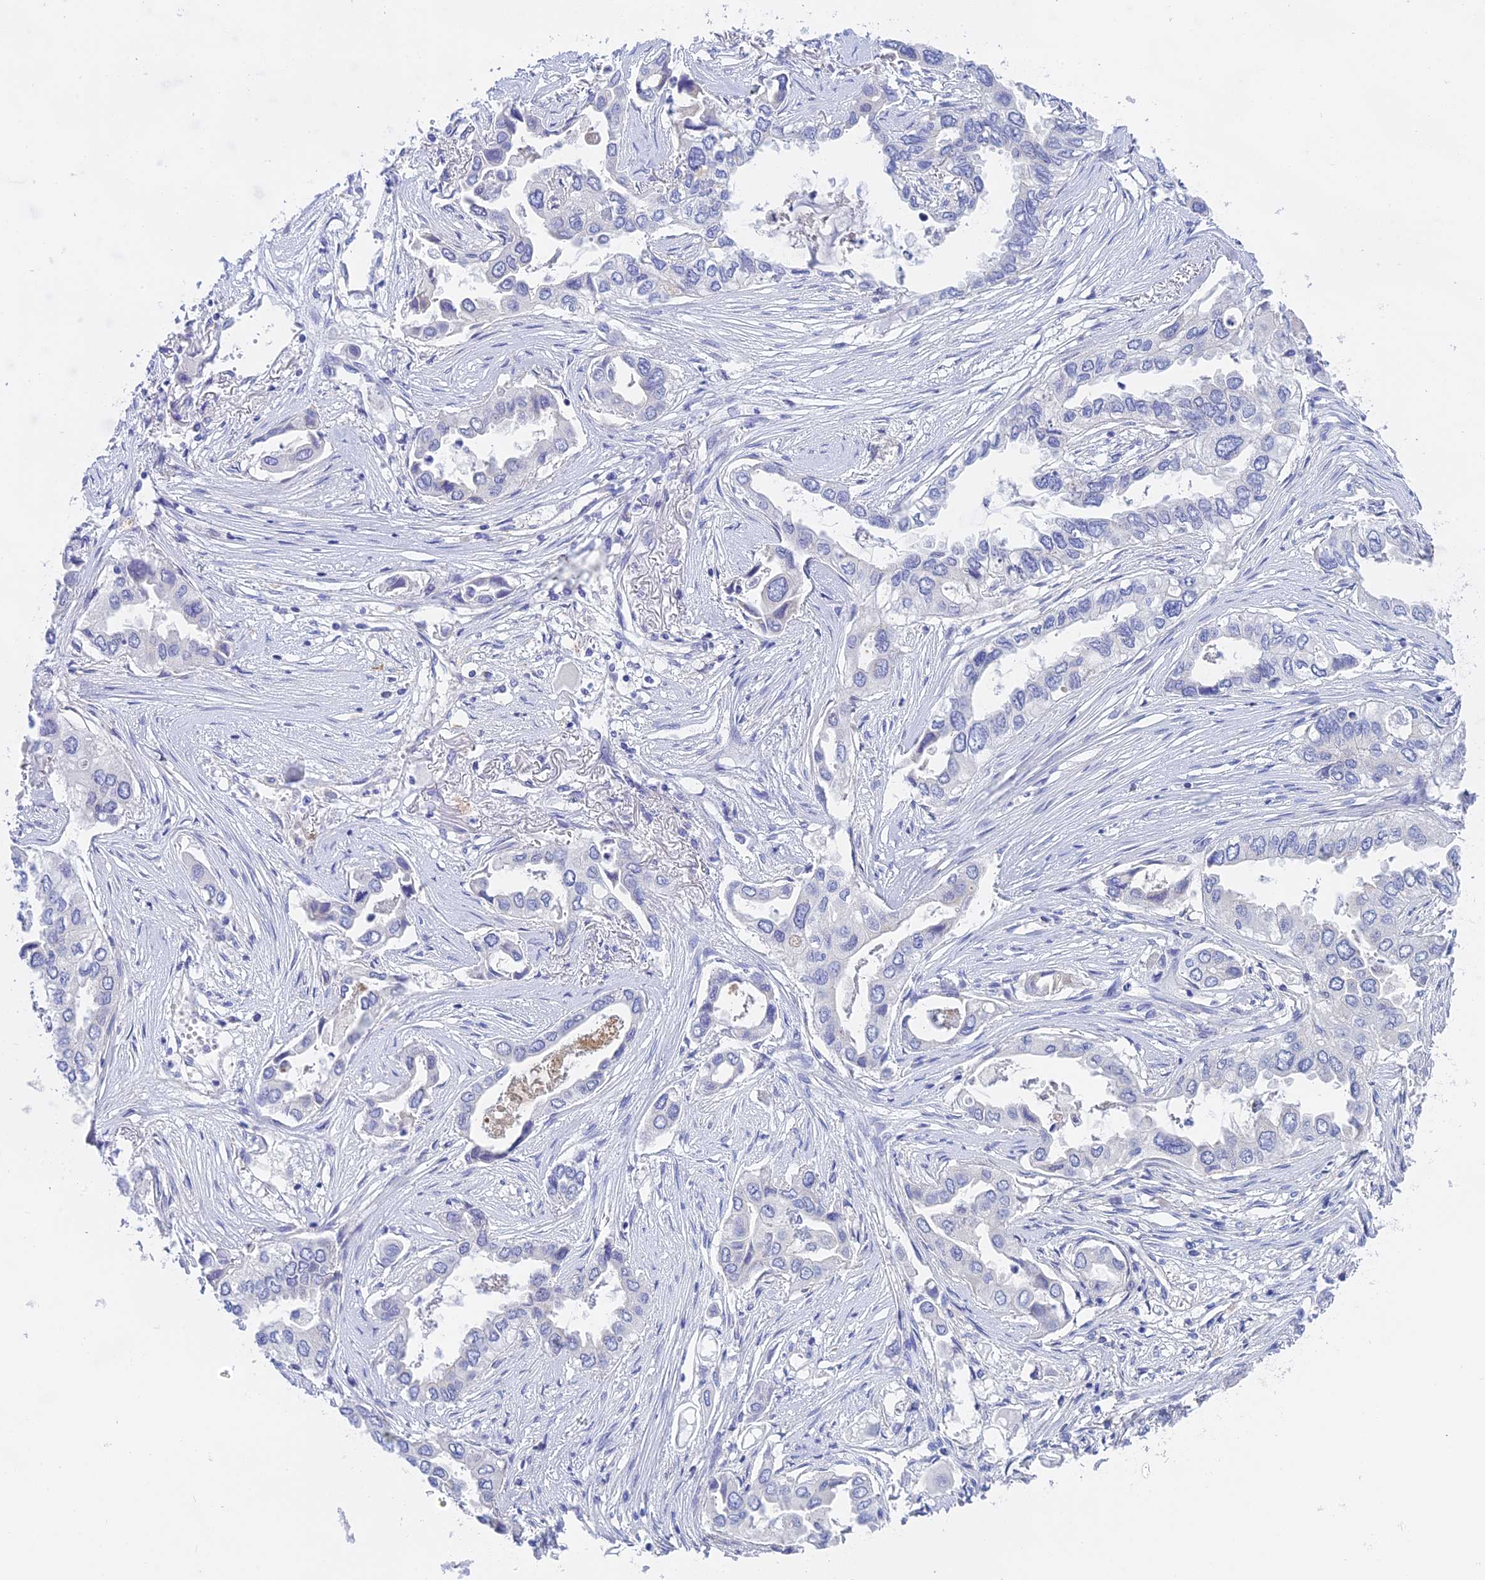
{"staining": {"intensity": "negative", "quantity": "none", "location": "none"}, "tissue": "lung cancer", "cell_type": "Tumor cells", "image_type": "cancer", "snomed": [{"axis": "morphology", "description": "Adenocarcinoma, NOS"}, {"axis": "topography", "description": "Lung"}], "caption": "Tumor cells show no significant positivity in lung cancer (adenocarcinoma).", "gene": "GLB1L", "patient": {"sex": "female", "age": 76}}